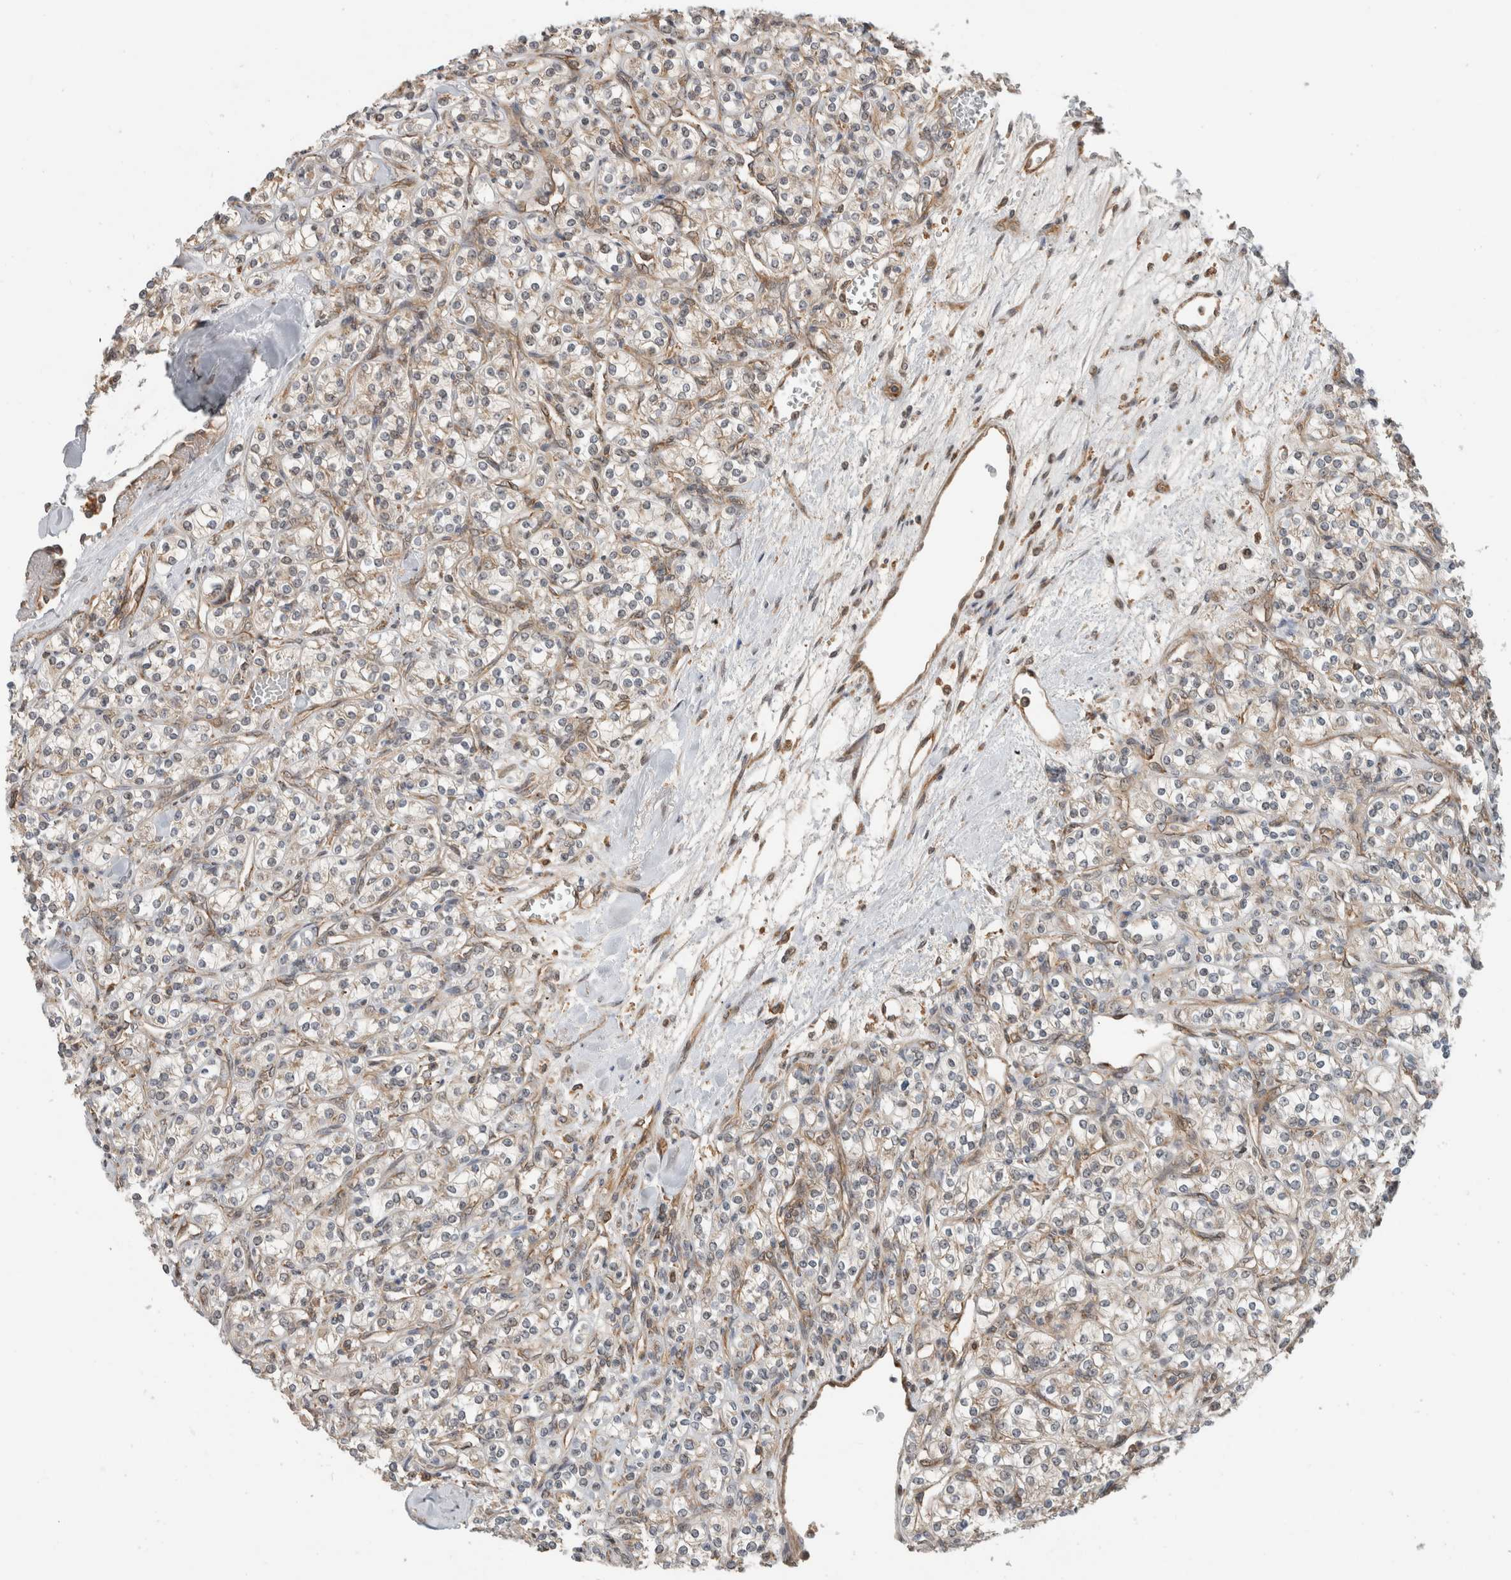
{"staining": {"intensity": "negative", "quantity": "none", "location": "none"}, "tissue": "renal cancer", "cell_type": "Tumor cells", "image_type": "cancer", "snomed": [{"axis": "morphology", "description": "Adenocarcinoma, NOS"}, {"axis": "topography", "description": "Kidney"}], "caption": "Immunohistochemistry (IHC) micrograph of neoplastic tissue: human renal adenocarcinoma stained with DAB reveals no significant protein expression in tumor cells.", "gene": "WASF2", "patient": {"sex": "male", "age": 77}}